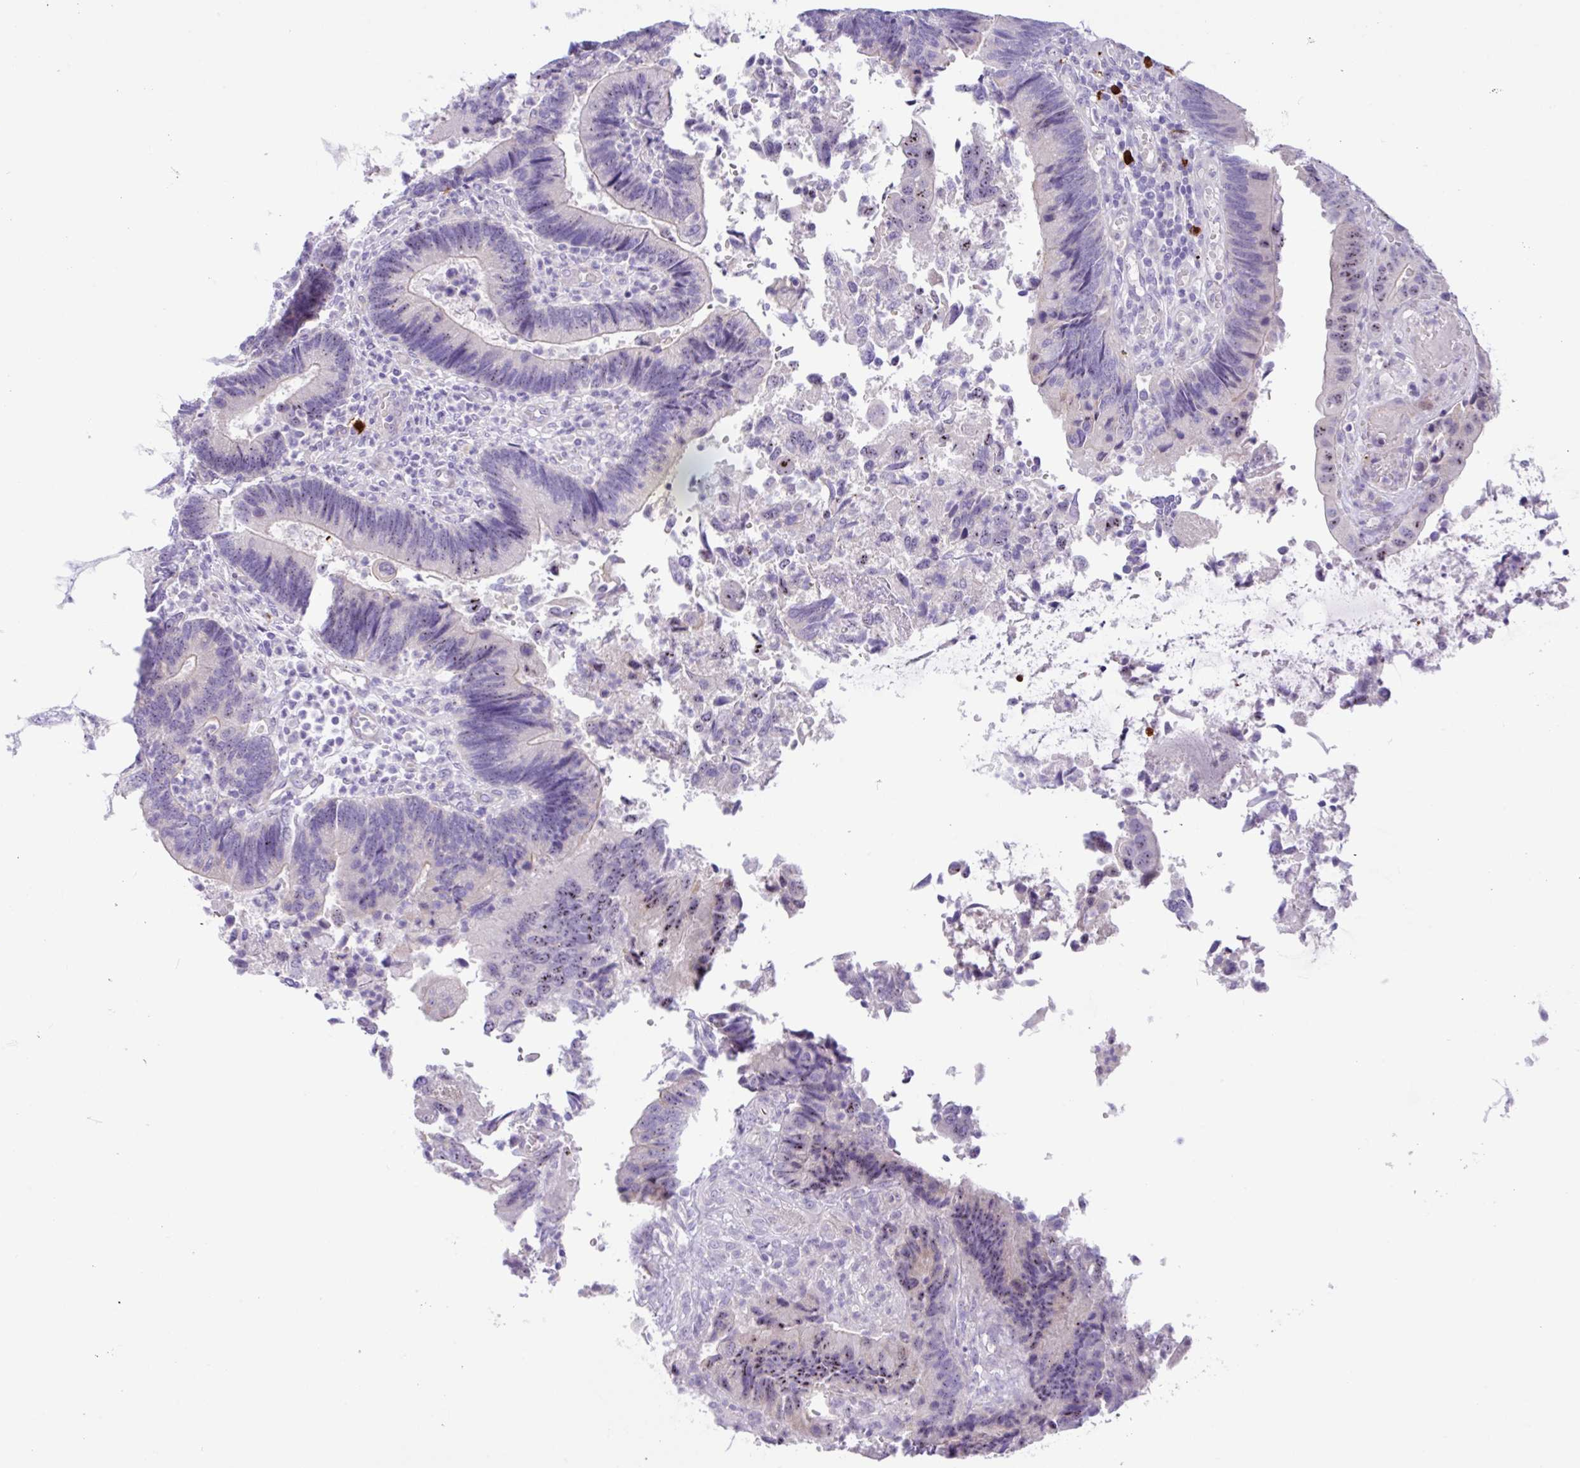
{"staining": {"intensity": "negative", "quantity": "none", "location": "none"}, "tissue": "colorectal cancer", "cell_type": "Tumor cells", "image_type": "cancer", "snomed": [{"axis": "morphology", "description": "Adenocarcinoma, NOS"}, {"axis": "topography", "description": "Colon"}], "caption": "An image of colorectal cancer stained for a protein displays no brown staining in tumor cells.", "gene": "MRM2", "patient": {"sex": "female", "age": 67}}